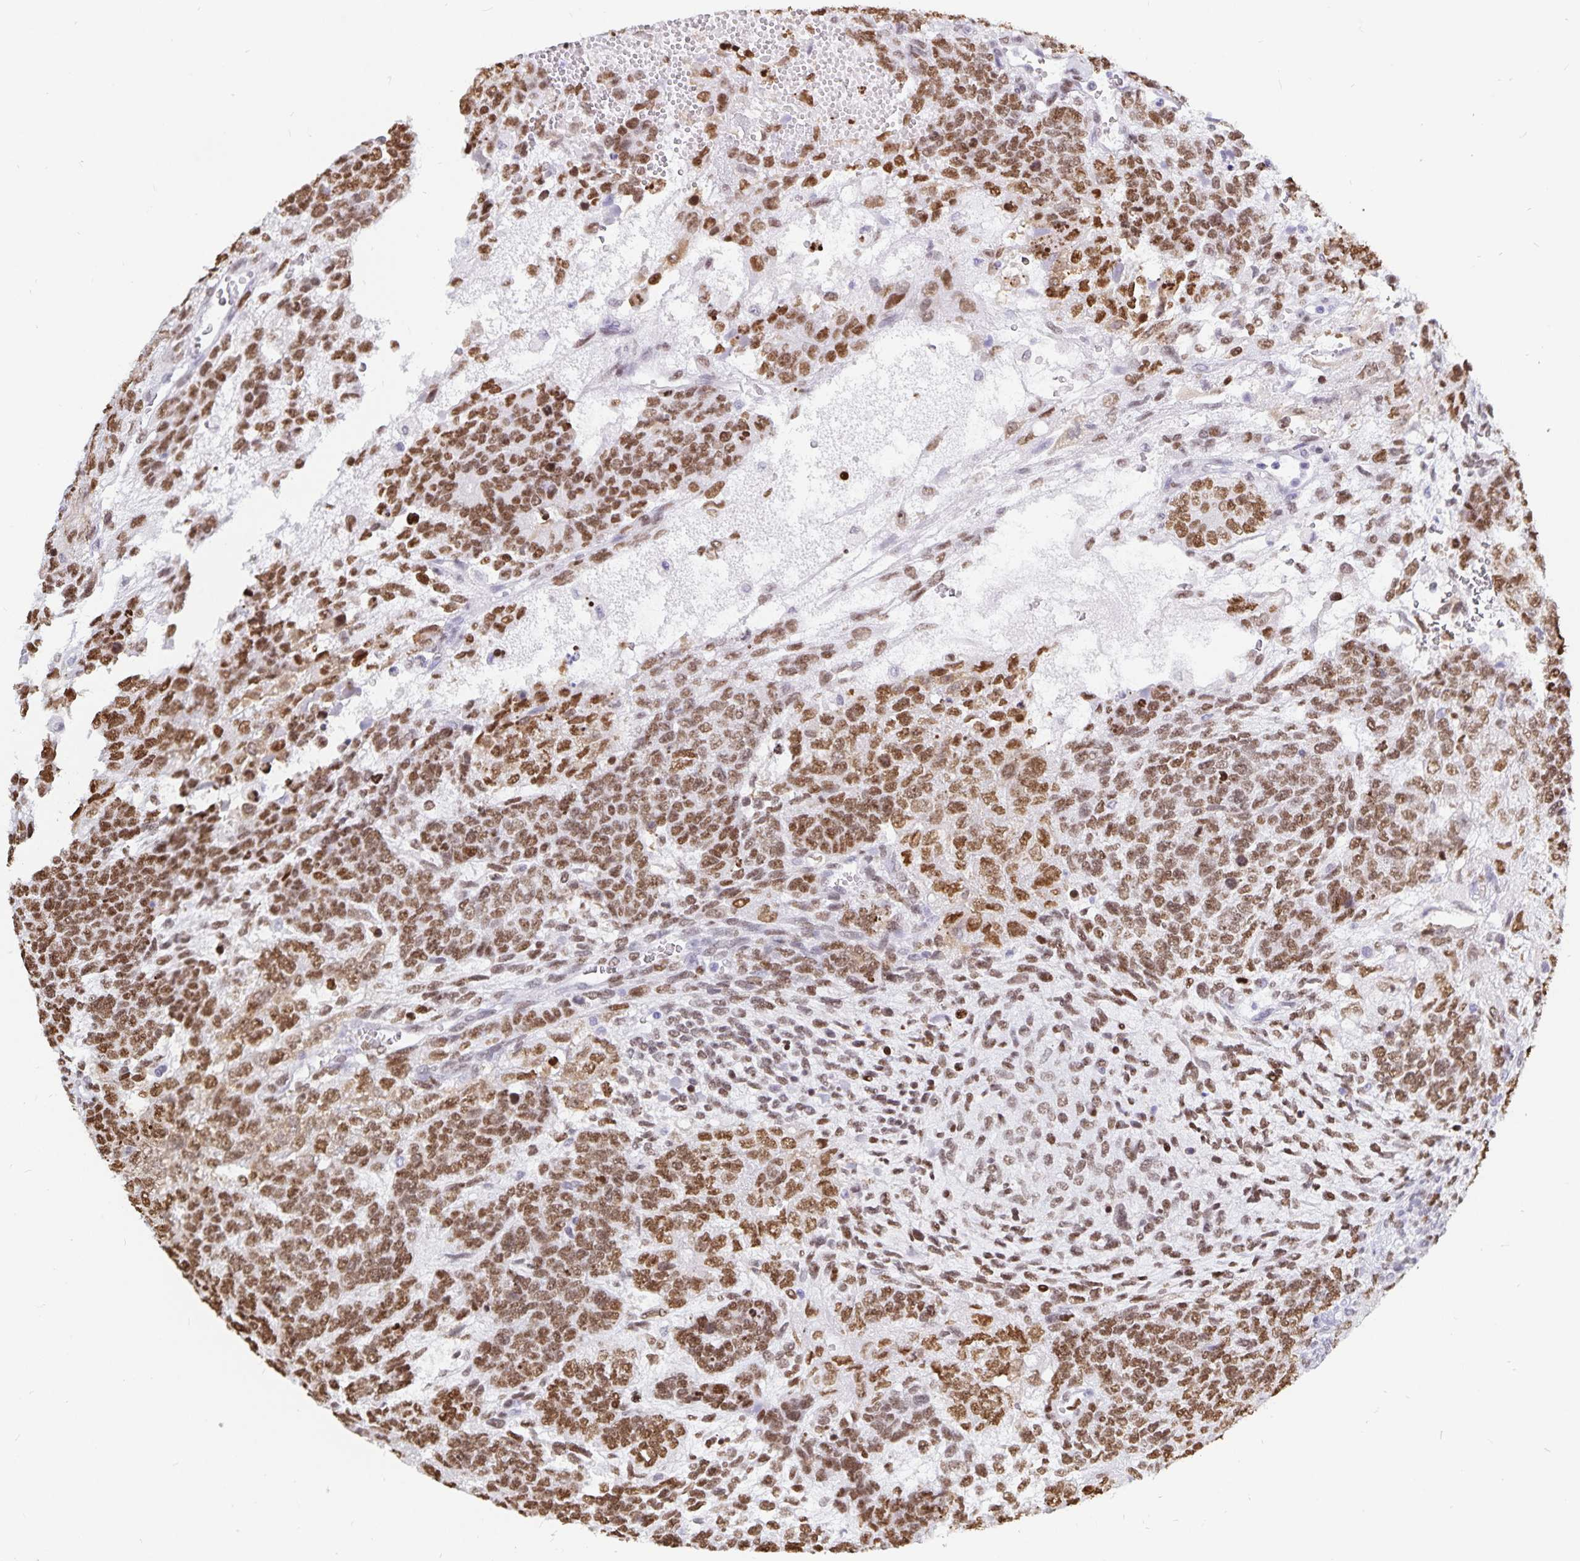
{"staining": {"intensity": "moderate", "quantity": ">75%", "location": "nuclear"}, "tissue": "testis cancer", "cell_type": "Tumor cells", "image_type": "cancer", "snomed": [{"axis": "morphology", "description": "Normal tissue, NOS"}, {"axis": "morphology", "description": "Carcinoma, Embryonal, NOS"}, {"axis": "topography", "description": "Testis"}, {"axis": "topography", "description": "Epididymis"}], "caption": "Testis cancer stained with immunohistochemistry (IHC) demonstrates moderate nuclear staining in approximately >75% of tumor cells.", "gene": "HMGB3", "patient": {"sex": "male", "age": 23}}